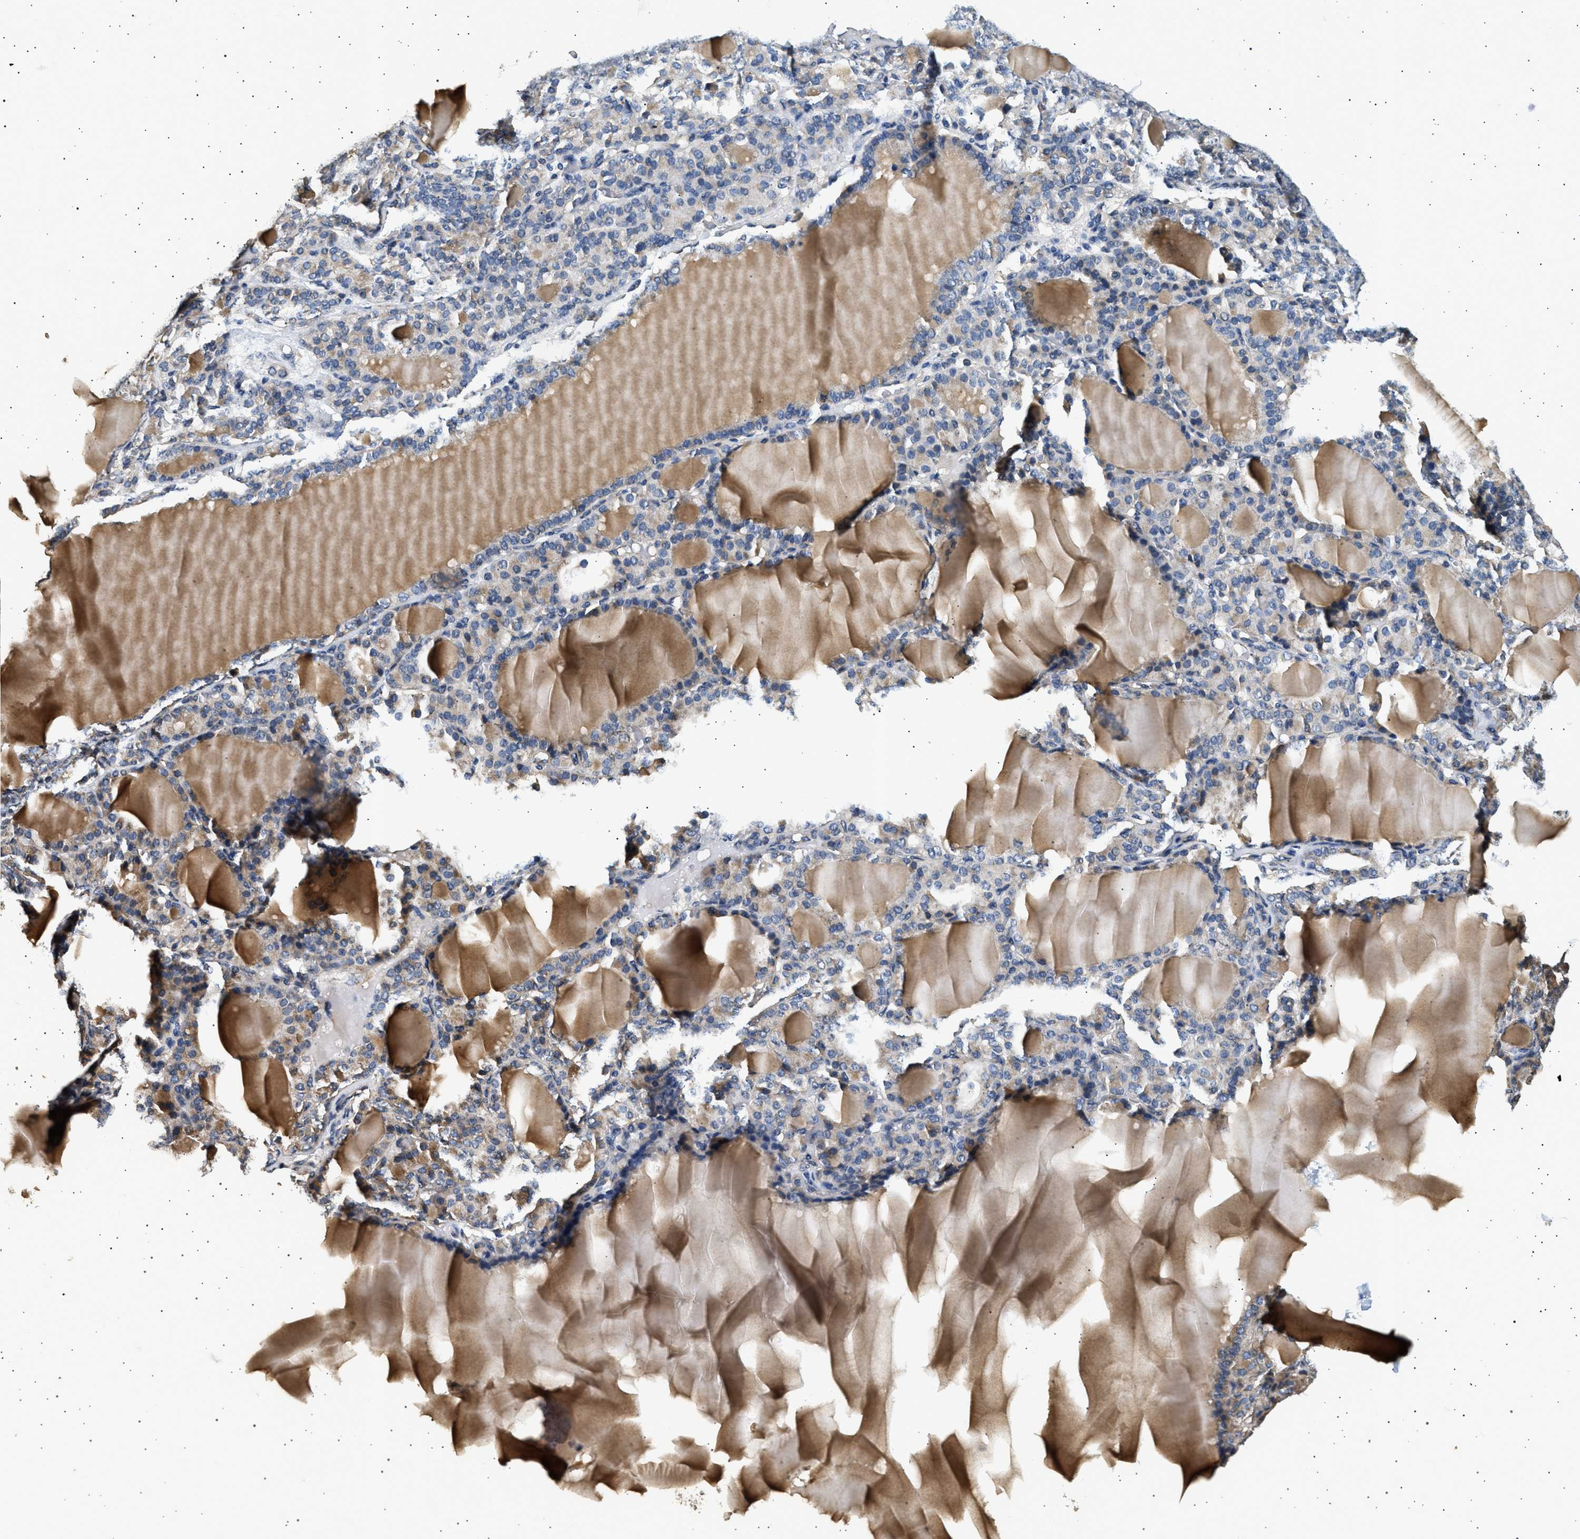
{"staining": {"intensity": "weak", "quantity": "25%-75%", "location": "cytoplasmic/membranous"}, "tissue": "thyroid gland", "cell_type": "Glandular cells", "image_type": "normal", "snomed": [{"axis": "morphology", "description": "Normal tissue, NOS"}, {"axis": "topography", "description": "Thyroid gland"}], "caption": "IHC photomicrograph of normal human thyroid gland stained for a protein (brown), which demonstrates low levels of weak cytoplasmic/membranous positivity in about 25%-75% of glandular cells.", "gene": "KCNA4", "patient": {"sex": "female", "age": 28}}